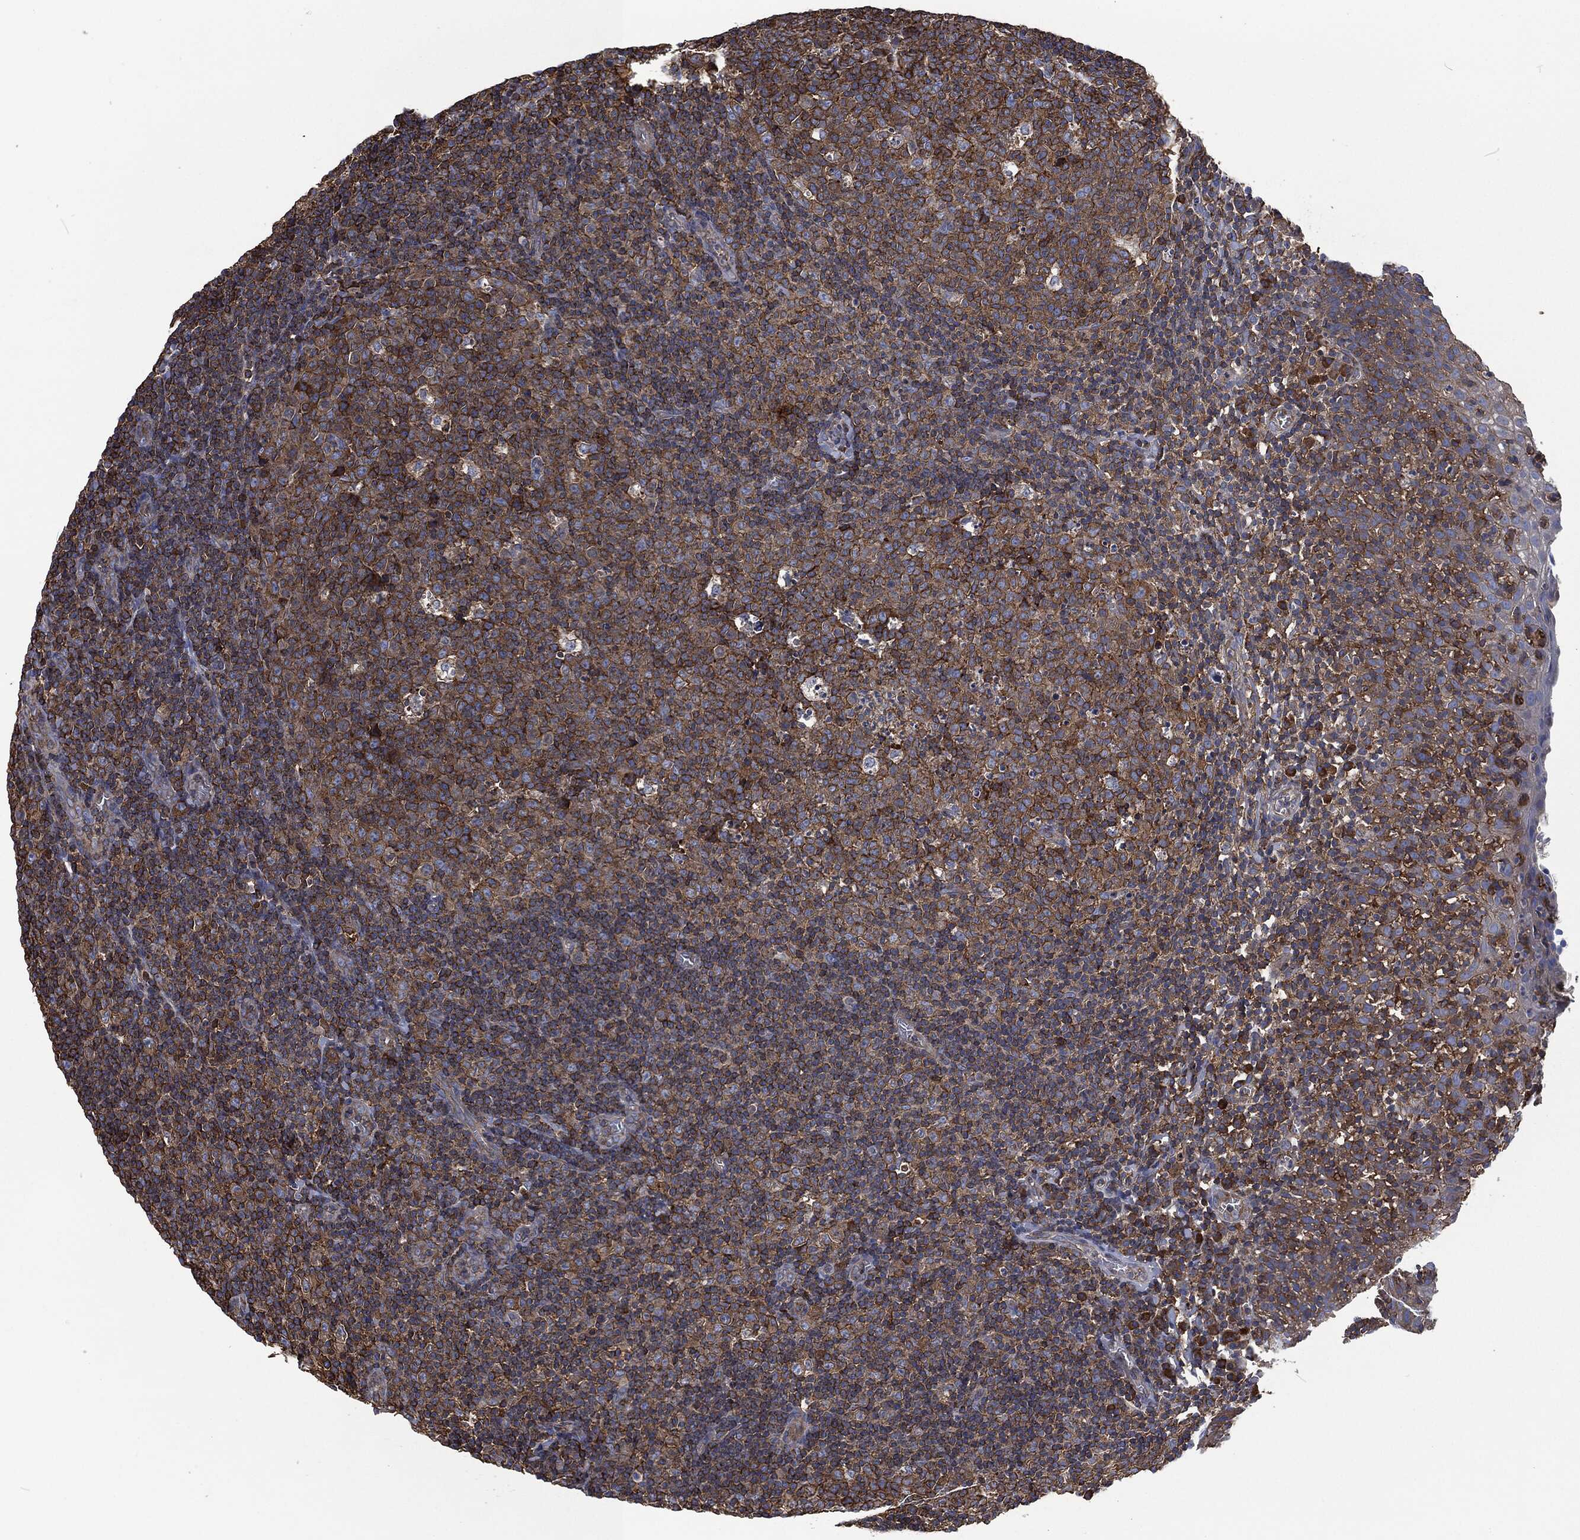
{"staining": {"intensity": "strong", "quantity": ">75%", "location": "cytoplasmic/membranous"}, "tissue": "tonsil", "cell_type": "Germinal center cells", "image_type": "normal", "snomed": [{"axis": "morphology", "description": "Normal tissue, NOS"}, {"axis": "topography", "description": "Tonsil"}], "caption": "Protein expression analysis of normal human tonsil reveals strong cytoplasmic/membranous expression in about >75% of germinal center cells.", "gene": "LGALS9", "patient": {"sex": "female", "age": 5}}